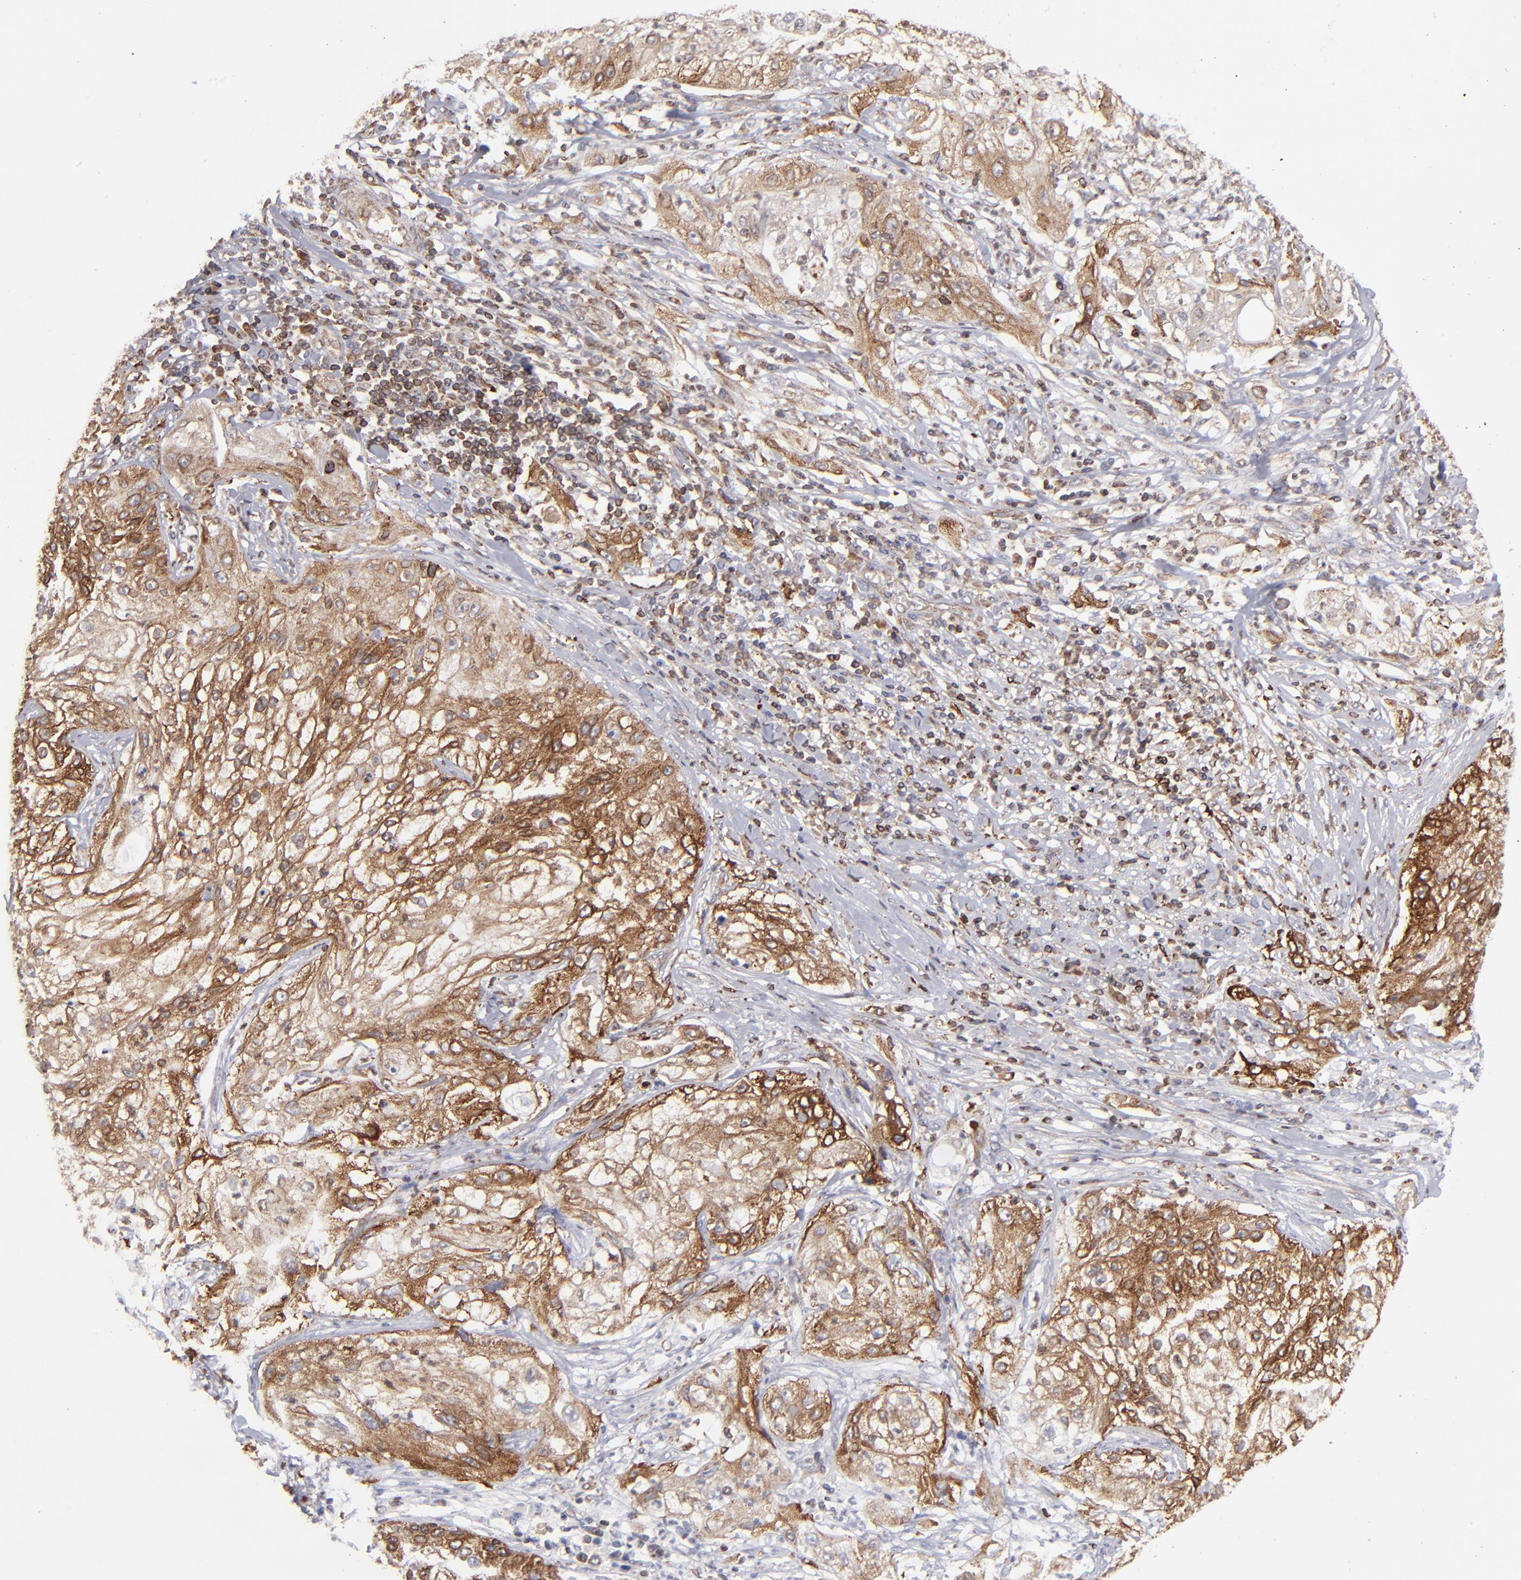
{"staining": {"intensity": "moderate", "quantity": ">75%", "location": "cytoplasmic/membranous"}, "tissue": "lung cancer", "cell_type": "Tumor cells", "image_type": "cancer", "snomed": [{"axis": "morphology", "description": "Inflammation, NOS"}, {"axis": "morphology", "description": "Squamous cell carcinoma, NOS"}, {"axis": "topography", "description": "Lymph node"}, {"axis": "topography", "description": "Soft tissue"}, {"axis": "topography", "description": "Lung"}], "caption": "This histopathology image displays squamous cell carcinoma (lung) stained with immunohistochemistry to label a protein in brown. The cytoplasmic/membranous of tumor cells show moderate positivity for the protein. Nuclei are counter-stained blue.", "gene": "TMX1", "patient": {"sex": "male", "age": 66}}